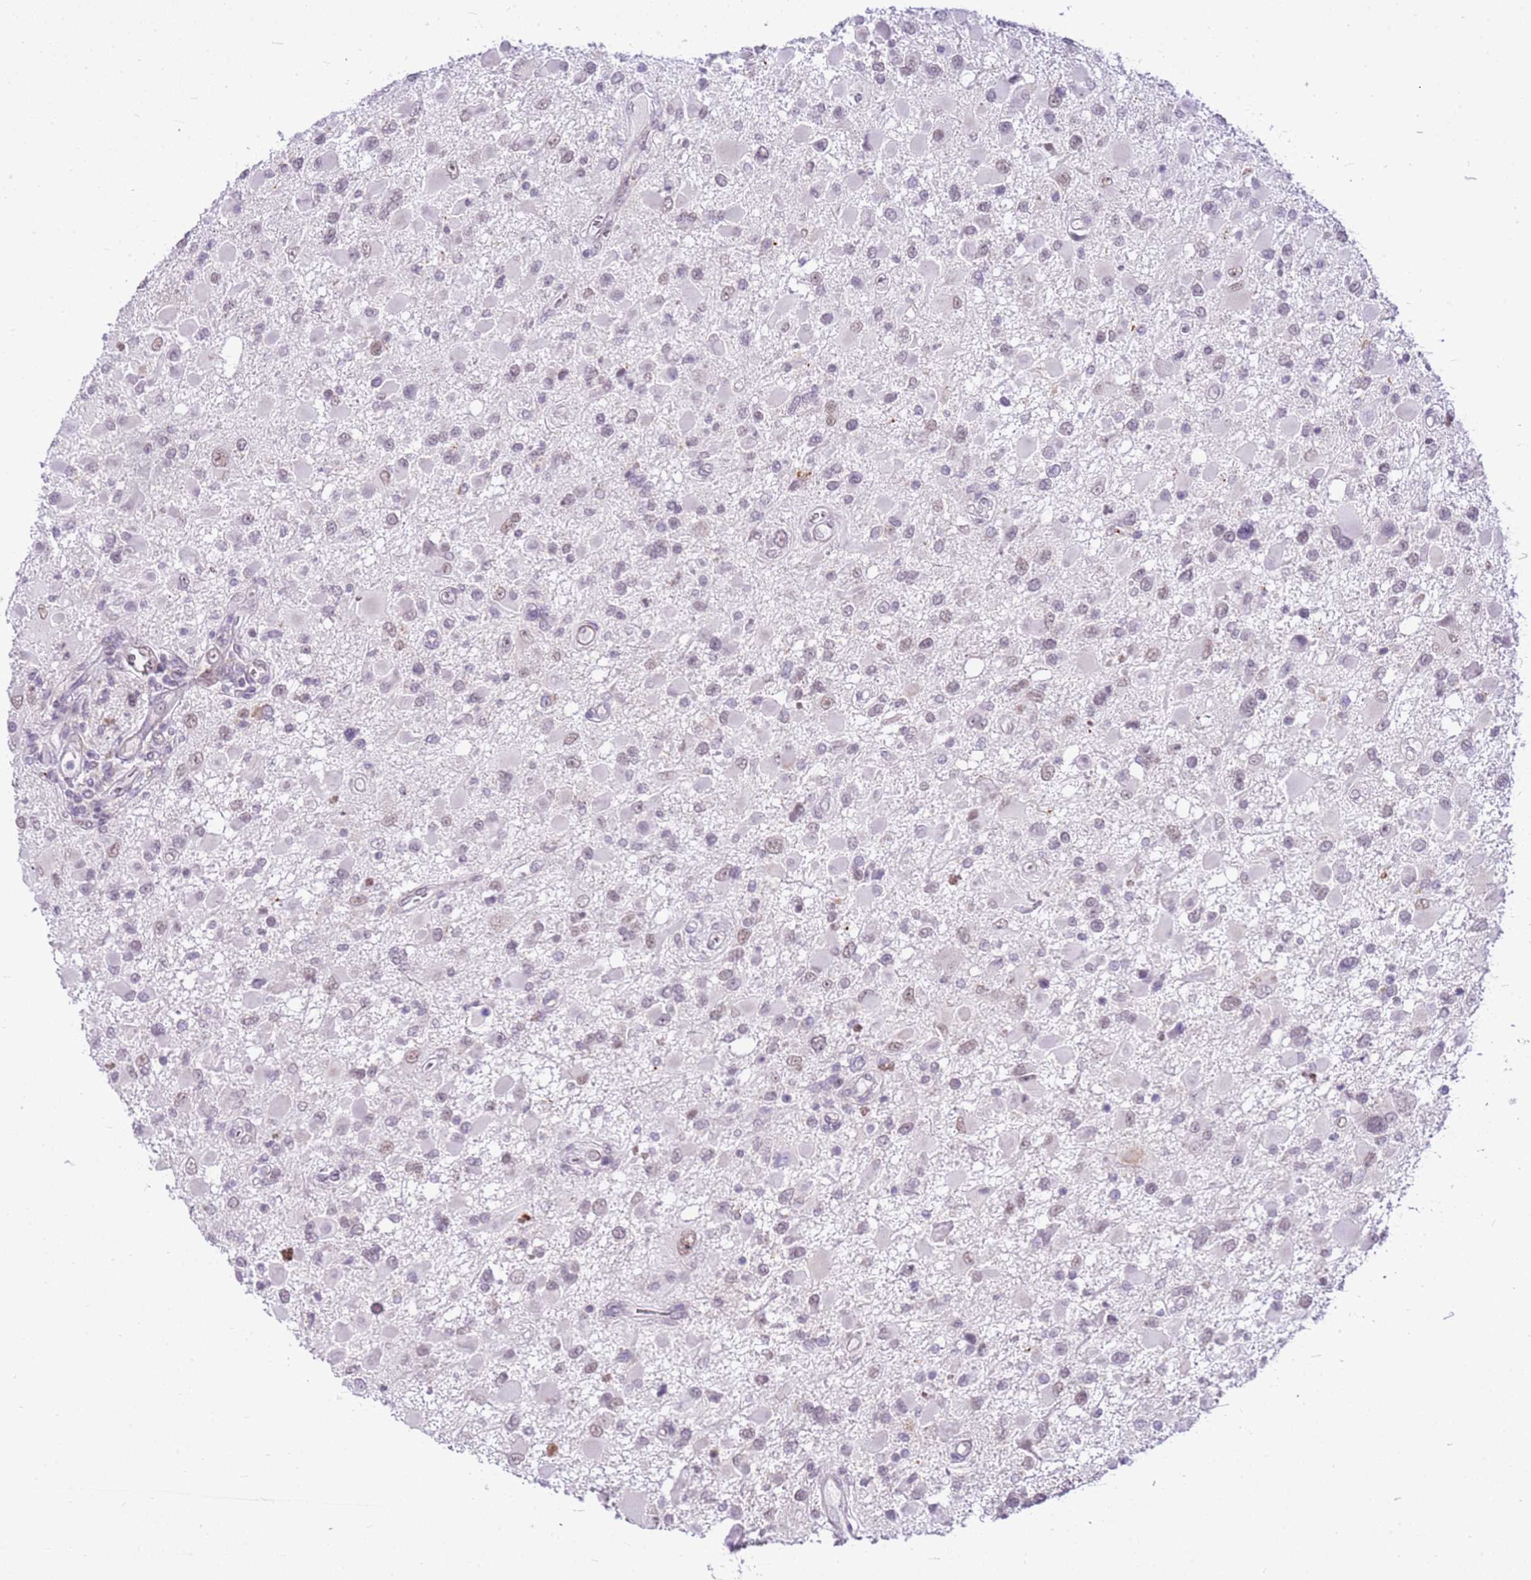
{"staining": {"intensity": "weak", "quantity": "<25%", "location": "nuclear"}, "tissue": "glioma", "cell_type": "Tumor cells", "image_type": "cancer", "snomed": [{"axis": "morphology", "description": "Glioma, malignant, High grade"}, {"axis": "topography", "description": "Brain"}], "caption": "Micrograph shows no protein positivity in tumor cells of glioma tissue.", "gene": "SMIM4", "patient": {"sex": "male", "age": 53}}